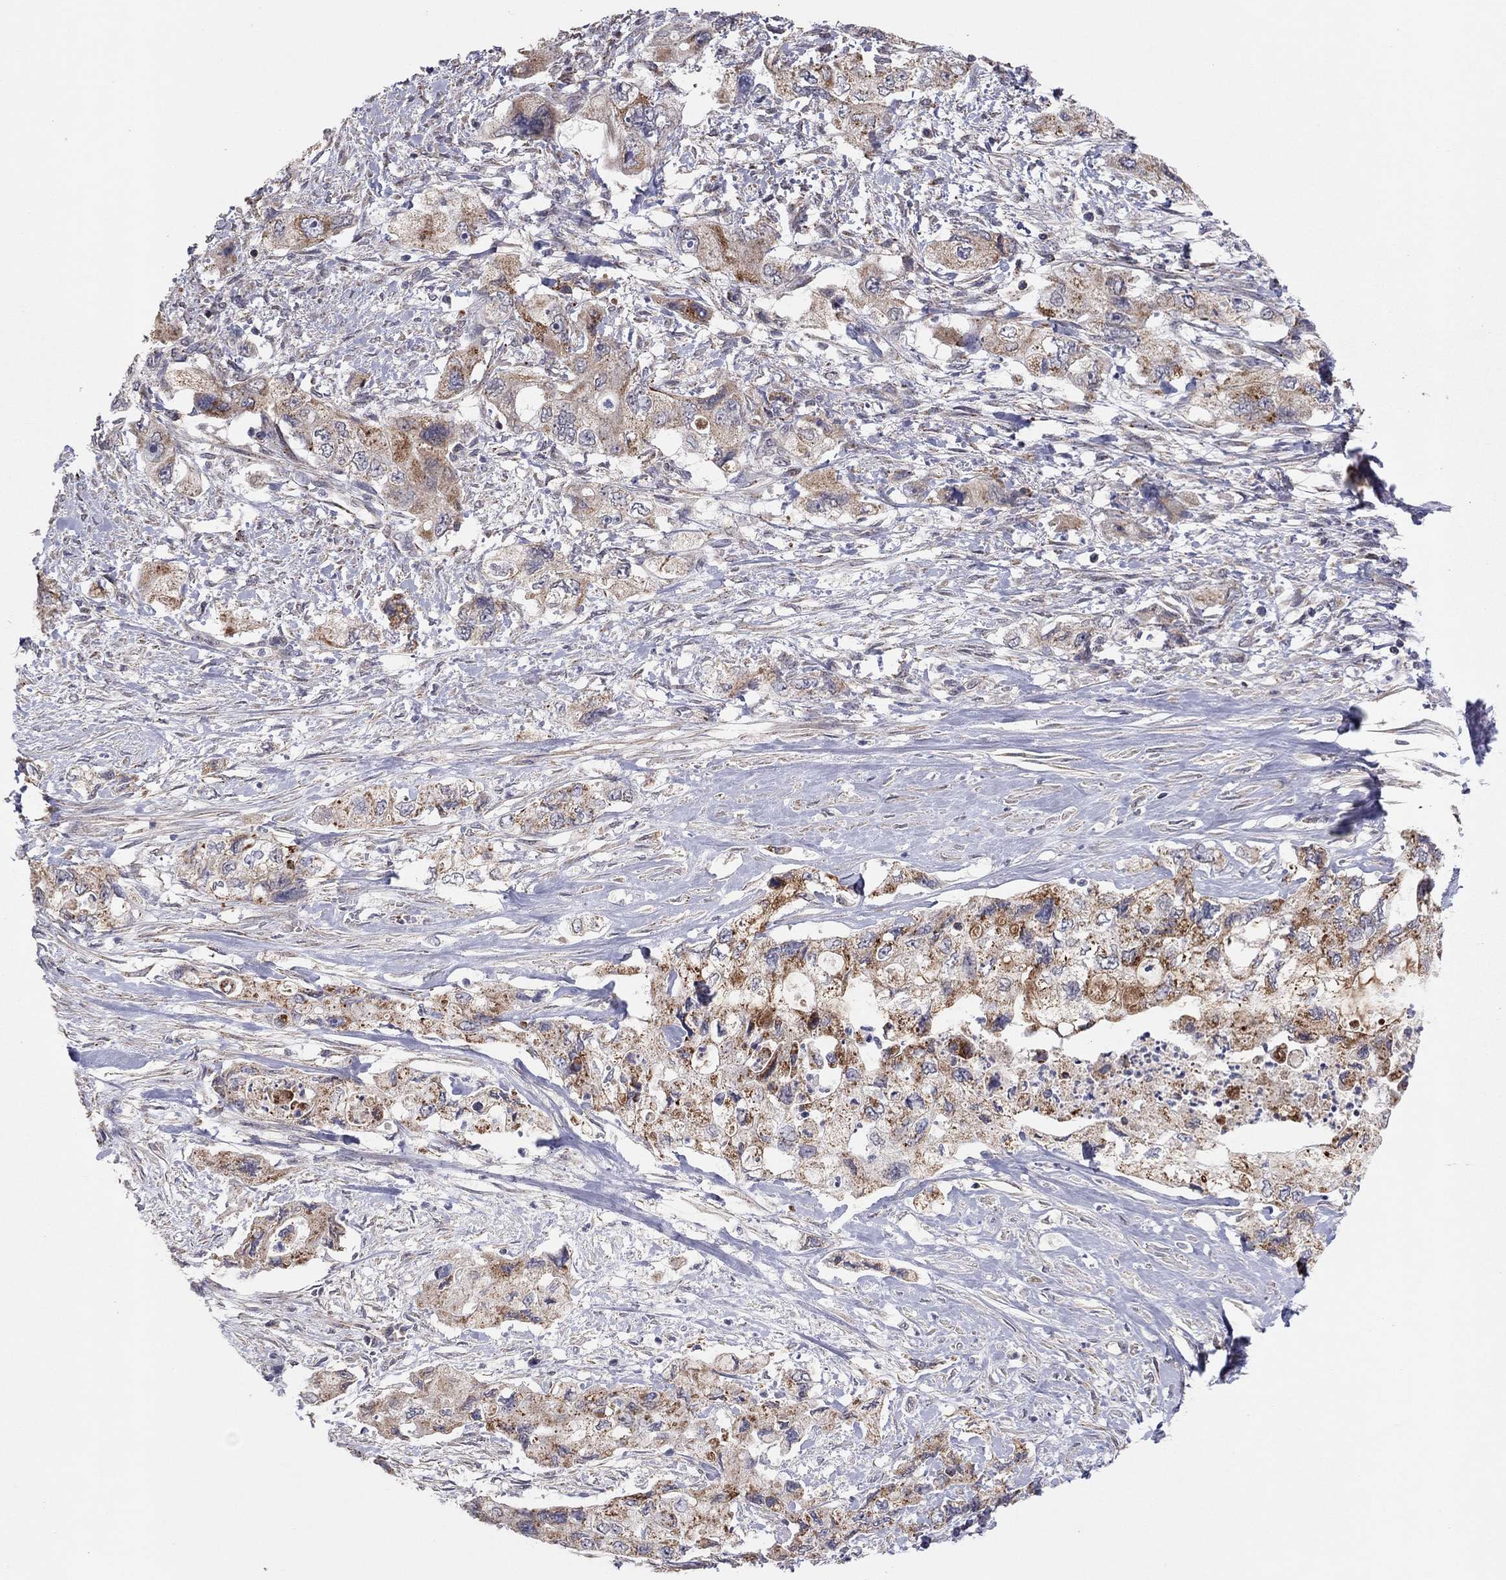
{"staining": {"intensity": "moderate", "quantity": ">75%", "location": "cytoplasmic/membranous"}, "tissue": "pancreatic cancer", "cell_type": "Tumor cells", "image_type": "cancer", "snomed": [{"axis": "morphology", "description": "Adenocarcinoma, NOS"}, {"axis": "topography", "description": "Pancreas"}], "caption": "High-power microscopy captured an immunohistochemistry (IHC) image of adenocarcinoma (pancreatic), revealing moderate cytoplasmic/membranous expression in approximately >75% of tumor cells. (brown staining indicates protein expression, while blue staining denotes nuclei).", "gene": "CRACDL", "patient": {"sex": "female", "age": 73}}